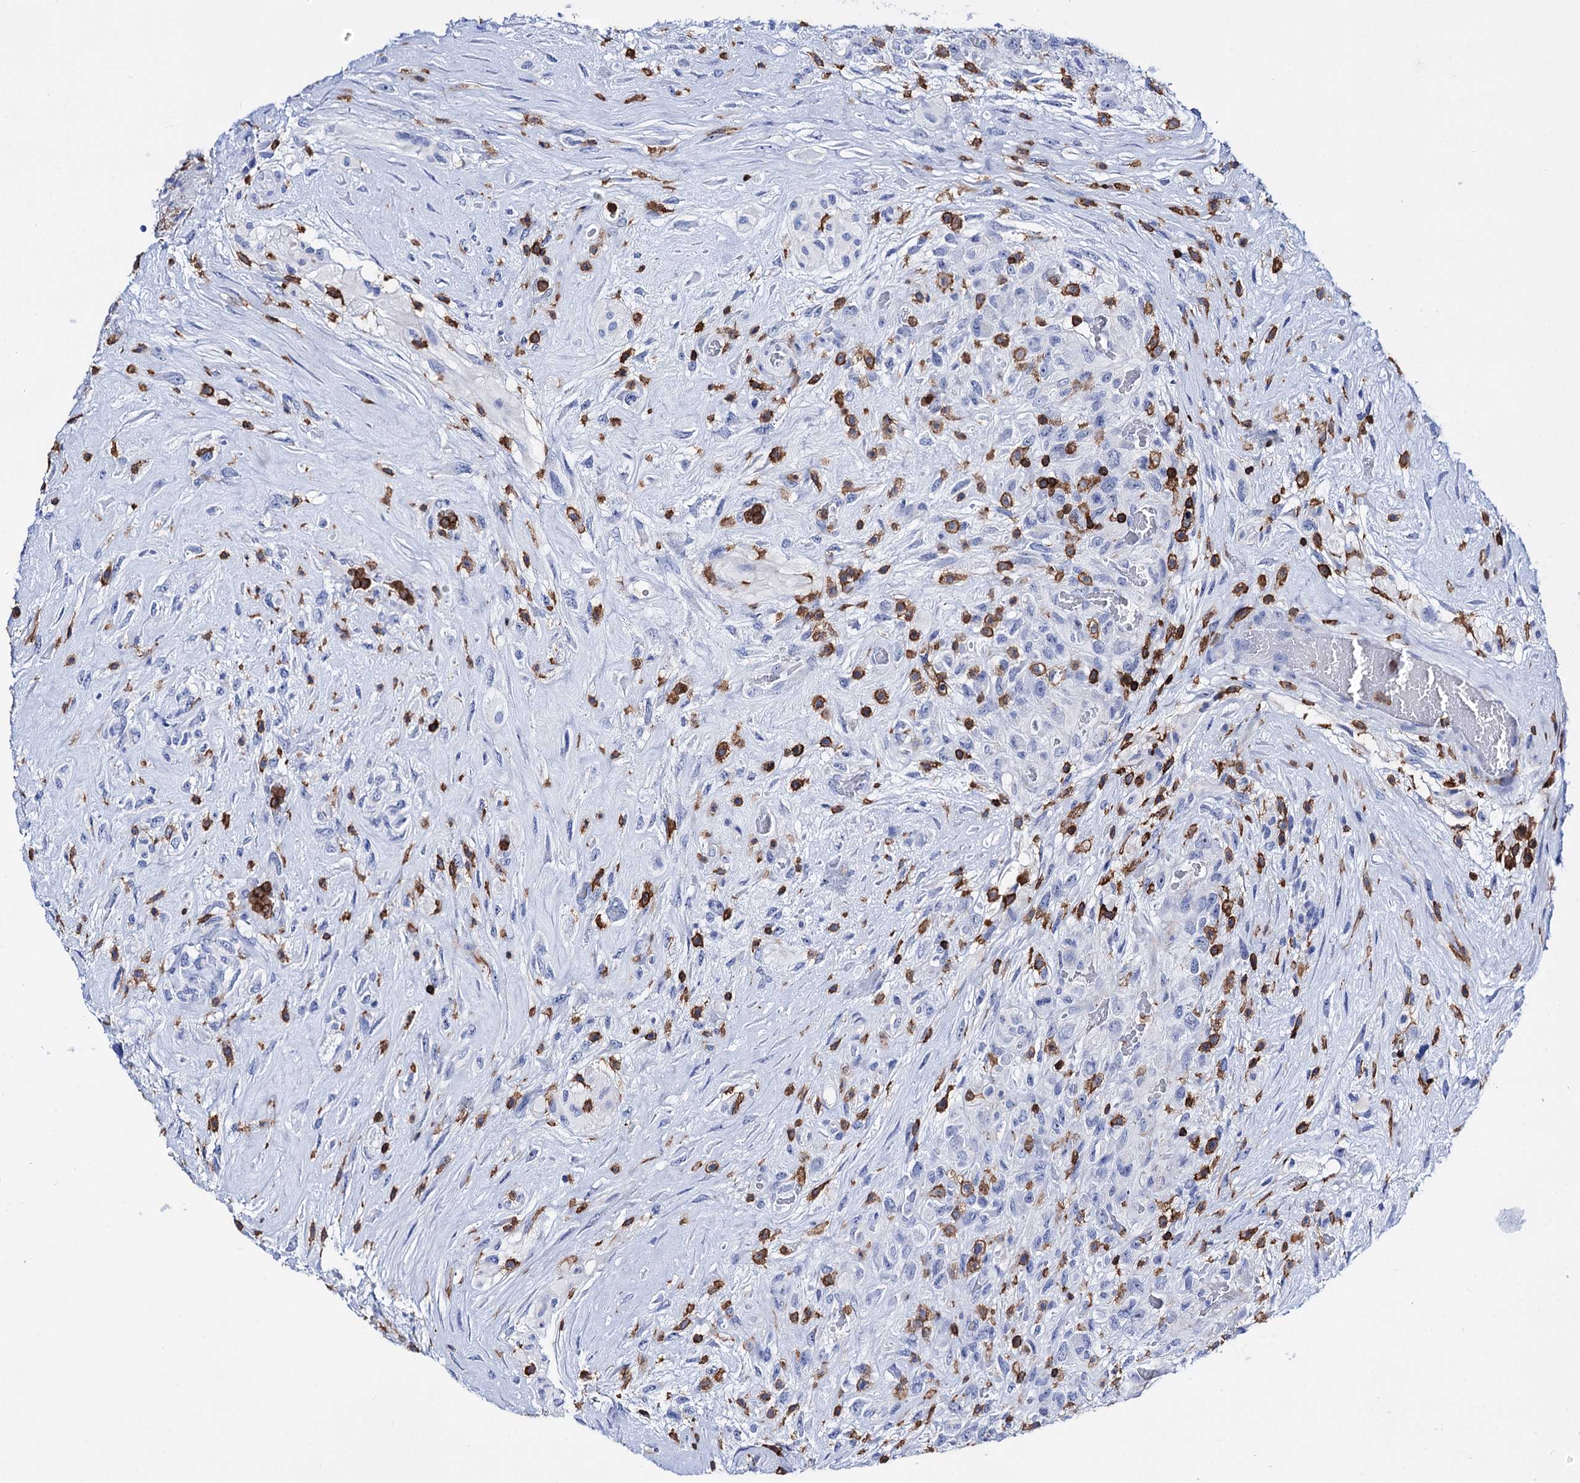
{"staining": {"intensity": "negative", "quantity": "none", "location": "none"}, "tissue": "glioma", "cell_type": "Tumor cells", "image_type": "cancer", "snomed": [{"axis": "morphology", "description": "Glioma, malignant, High grade"}, {"axis": "topography", "description": "Brain"}], "caption": "IHC micrograph of human malignant glioma (high-grade) stained for a protein (brown), which shows no staining in tumor cells.", "gene": "DEF6", "patient": {"sex": "male", "age": 61}}